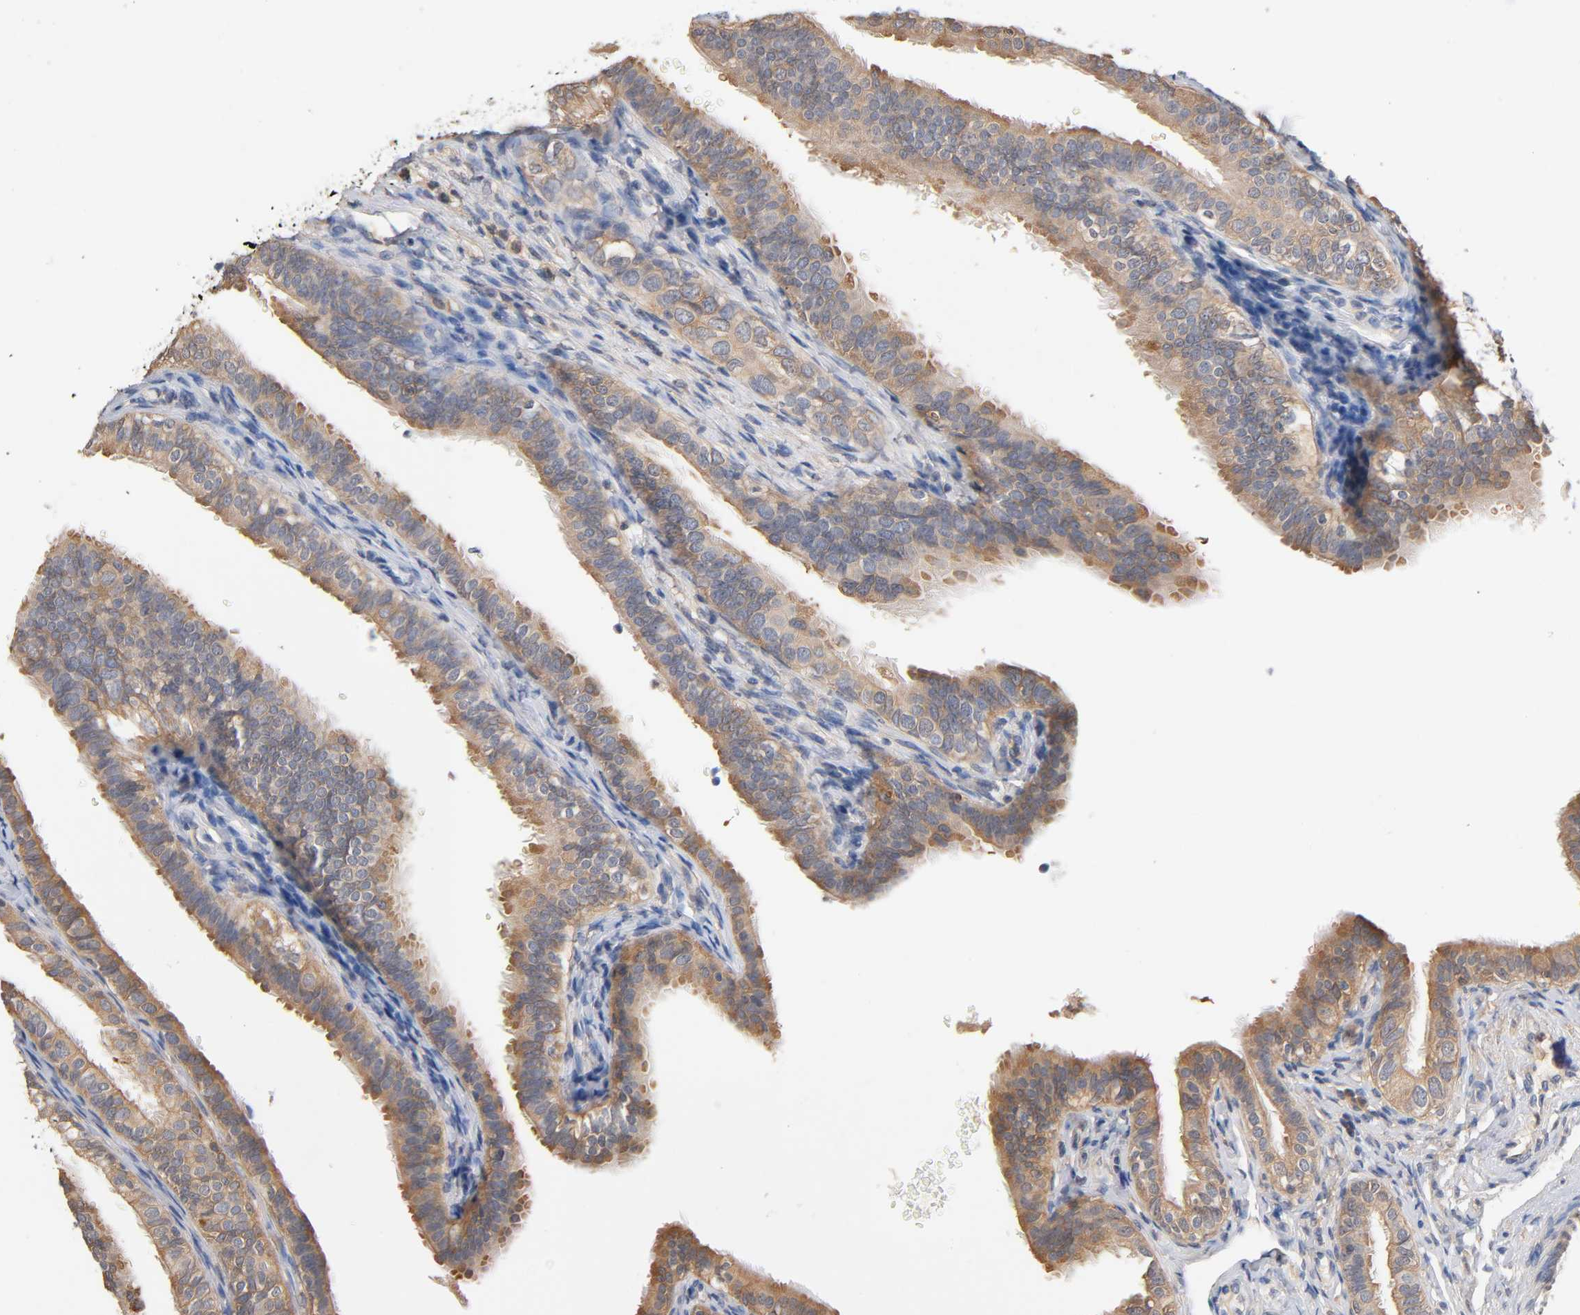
{"staining": {"intensity": "moderate", "quantity": ">75%", "location": "cytoplasmic/membranous"}, "tissue": "fallopian tube", "cell_type": "Glandular cells", "image_type": "normal", "snomed": [{"axis": "morphology", "description": "Normal tissue, NOS"}, {"axis": "morphology", "description": "Dermoid, NOS"}, {"axis": "topography", "description": "Fallopian tube"}], "caption": "Glandular cells reveal medium levels of moderate cytoplasmic/membranous positivity in about >75% of cells in normal human fallopian tube. The protein of interest is shown in brown color, while the nuclei are stained blue.", "gene": "ALDOA", "patient": {"sex": "female", "age": 33}}